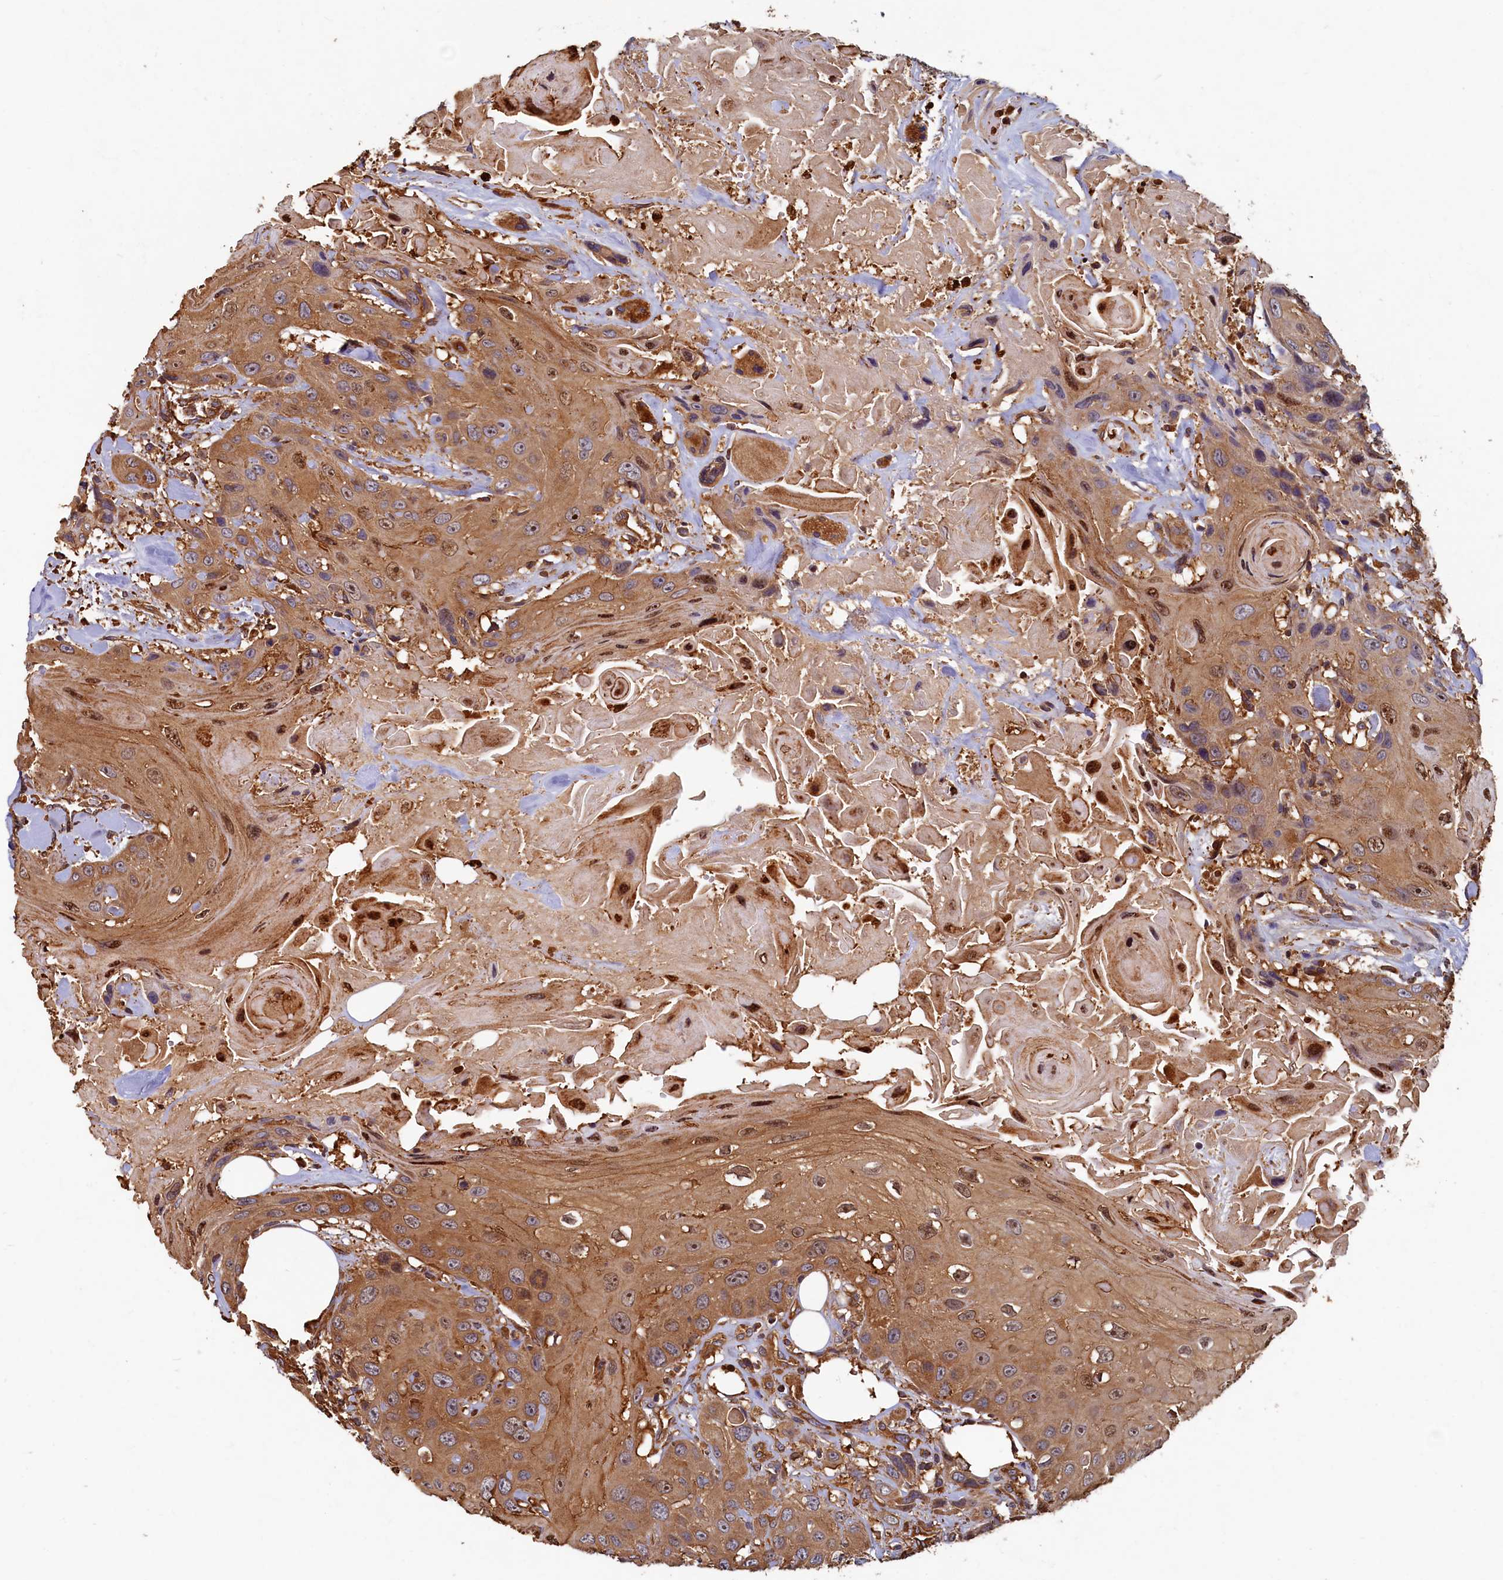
{"staining": {"intensity": "moderate", "quantity": ">75%", "location": "cytoplasmic/membranous,nuclear"}, "tissue": "head and neck cancer", "cell_type": "Tumor cells", "image_type": "cancer", "snomed": [{"axis": "morphology", "description": "Squamous cell carcinoma, NOS"}, {"axis": "topography", "description": "Head-Neck"}], "caption": "IHC histopathology image of head and neck cancer (squamous cell carcinoma) stained for a protein (brown), which shows medium levels of moderate cytoplasmic/membranous and nuclear expression in about >75% of tumor cells.", "gene": "CCDC102B", "patient": {"sex": "male", "age": 81}}